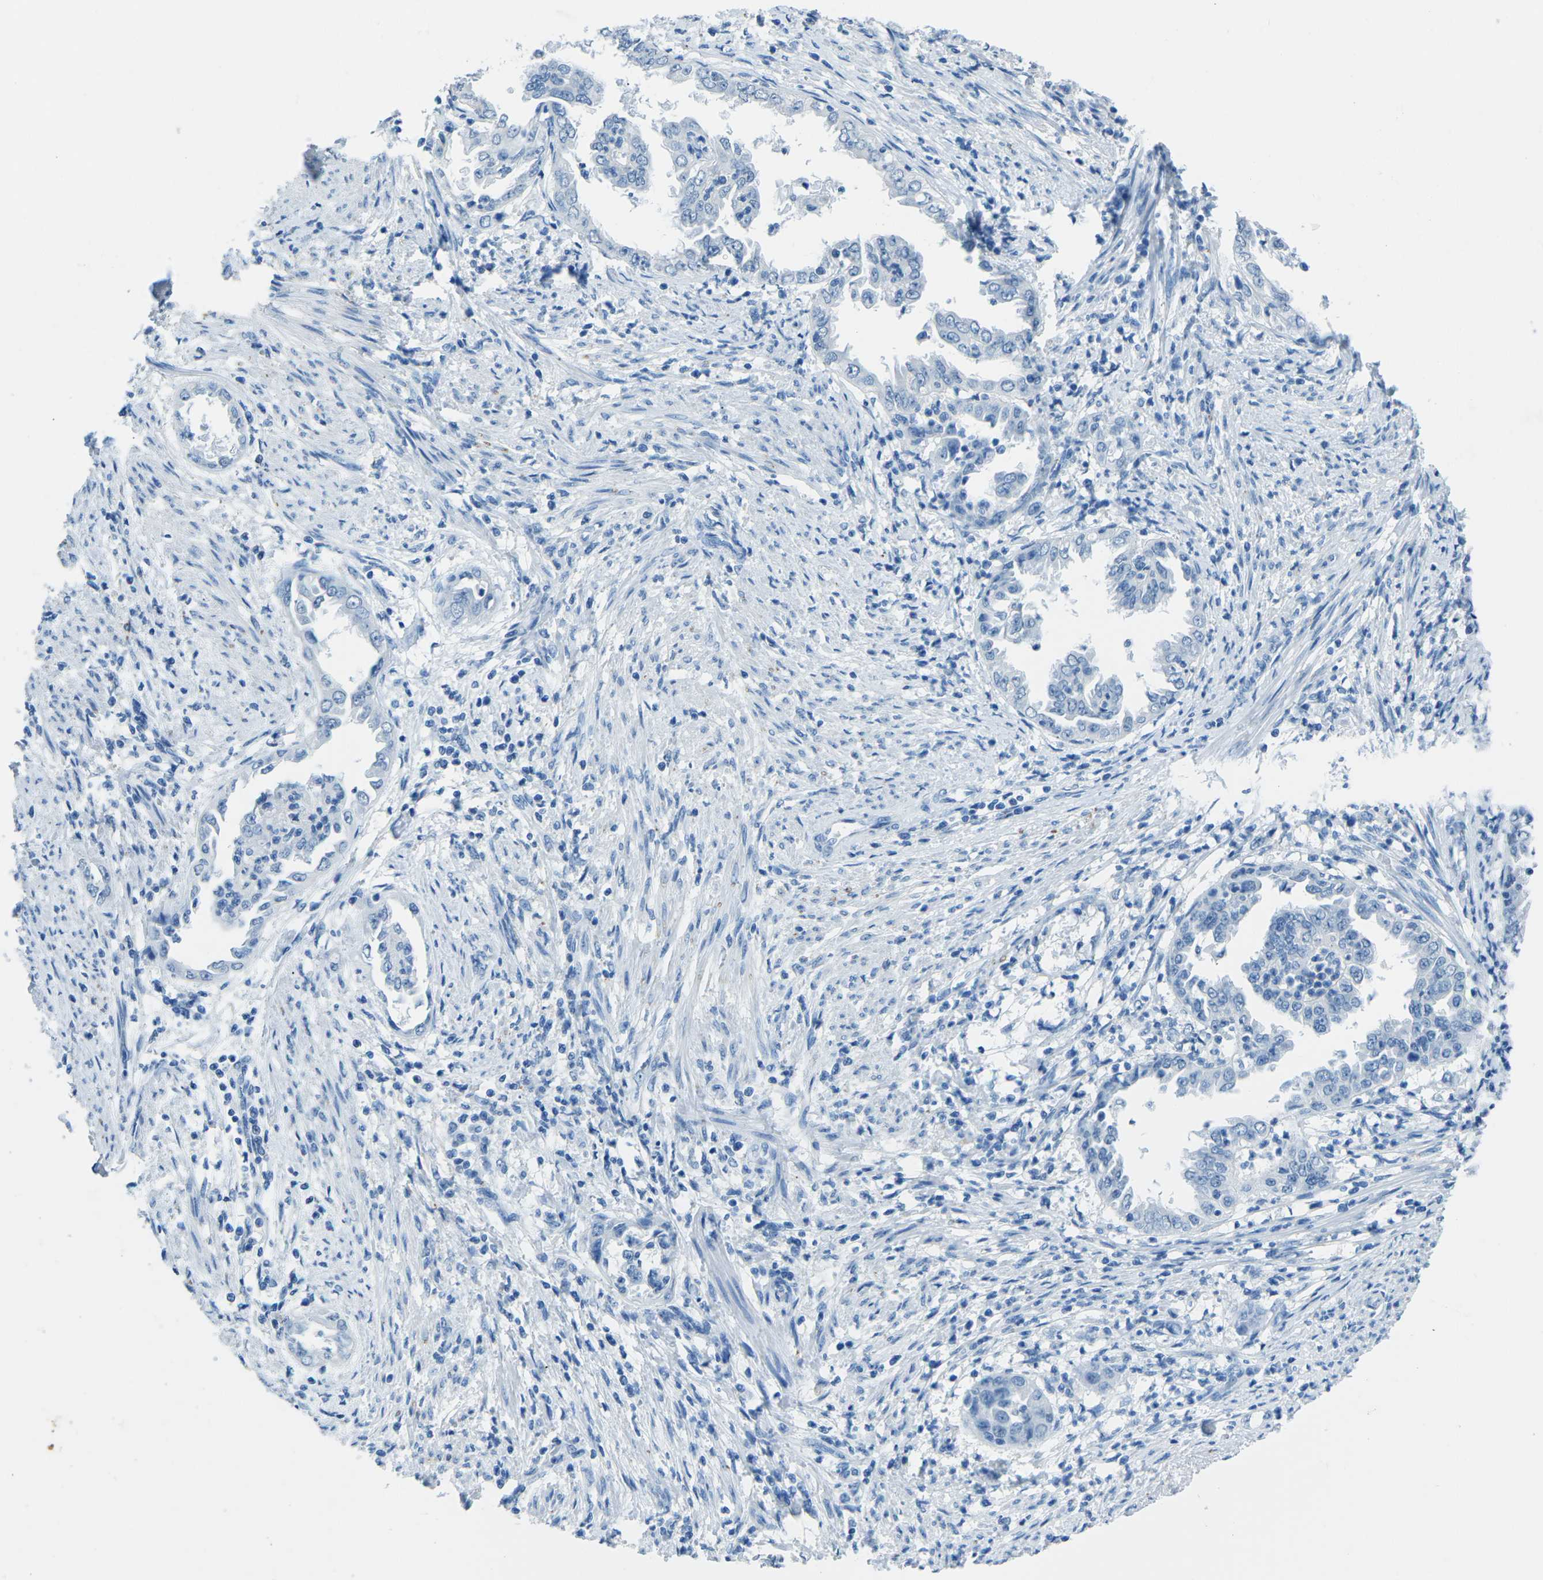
{"staining": {"intensity": "negative", "quantity": "none", "location": "none"}, "tissue": "endometrial cancer", "cell_type": "Tumor cells", "image_type": "cancer", "snomed": [{"axis": "morphology", "description": "Adenocarcinoma, NOS"}, {"axis": "topography", "description": "Endometrium"}], "caption": "Tumor cells are negative for brown protein staining in adenocarcinoma (endometrial).", "gene": "MYH8", "patient": {"sex": "female", "age": 85}}